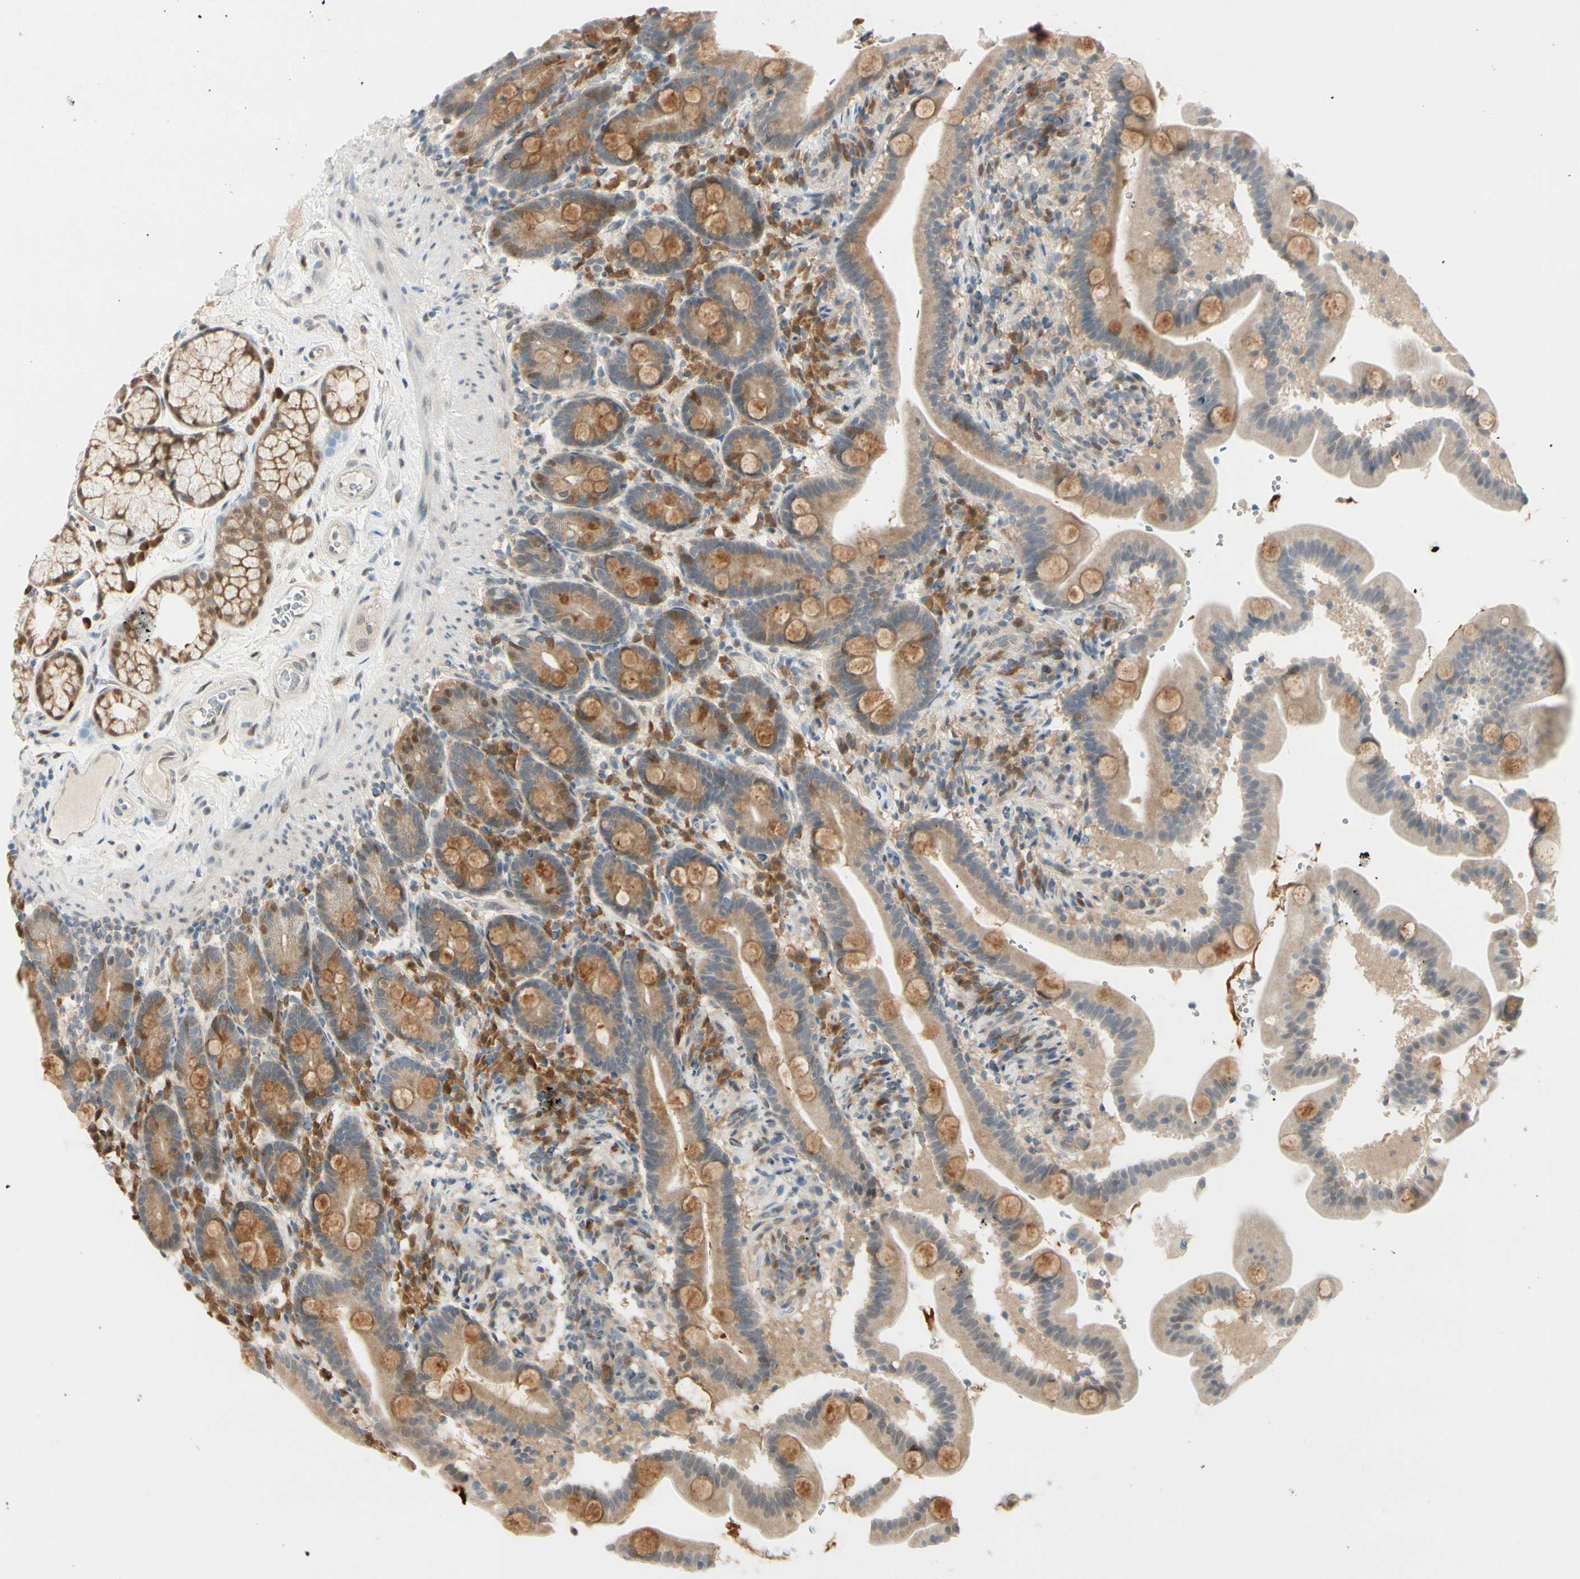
{"staining": {"intensity": "moderate", "quantity": ">75%", "location": "cytoplasmic/membranous,nuclear"}, "tissue": "duodenum", "cell_type": "Glandular cells", "image_type": "normal", "snomed": [{"axis": "morphology", "description": "Normal tissue, NOS"}, {"axis": "topography", "description": "Duodenum"}], "caption": "About >75% of glandular cells in normal human duodenum show moderate cytoplasmic/membranous,nuclear protein expression as visualized by brown immunohistochemical staining.", "gene": "PTTG1", "patient": {"sex": "male", "age": 54}}